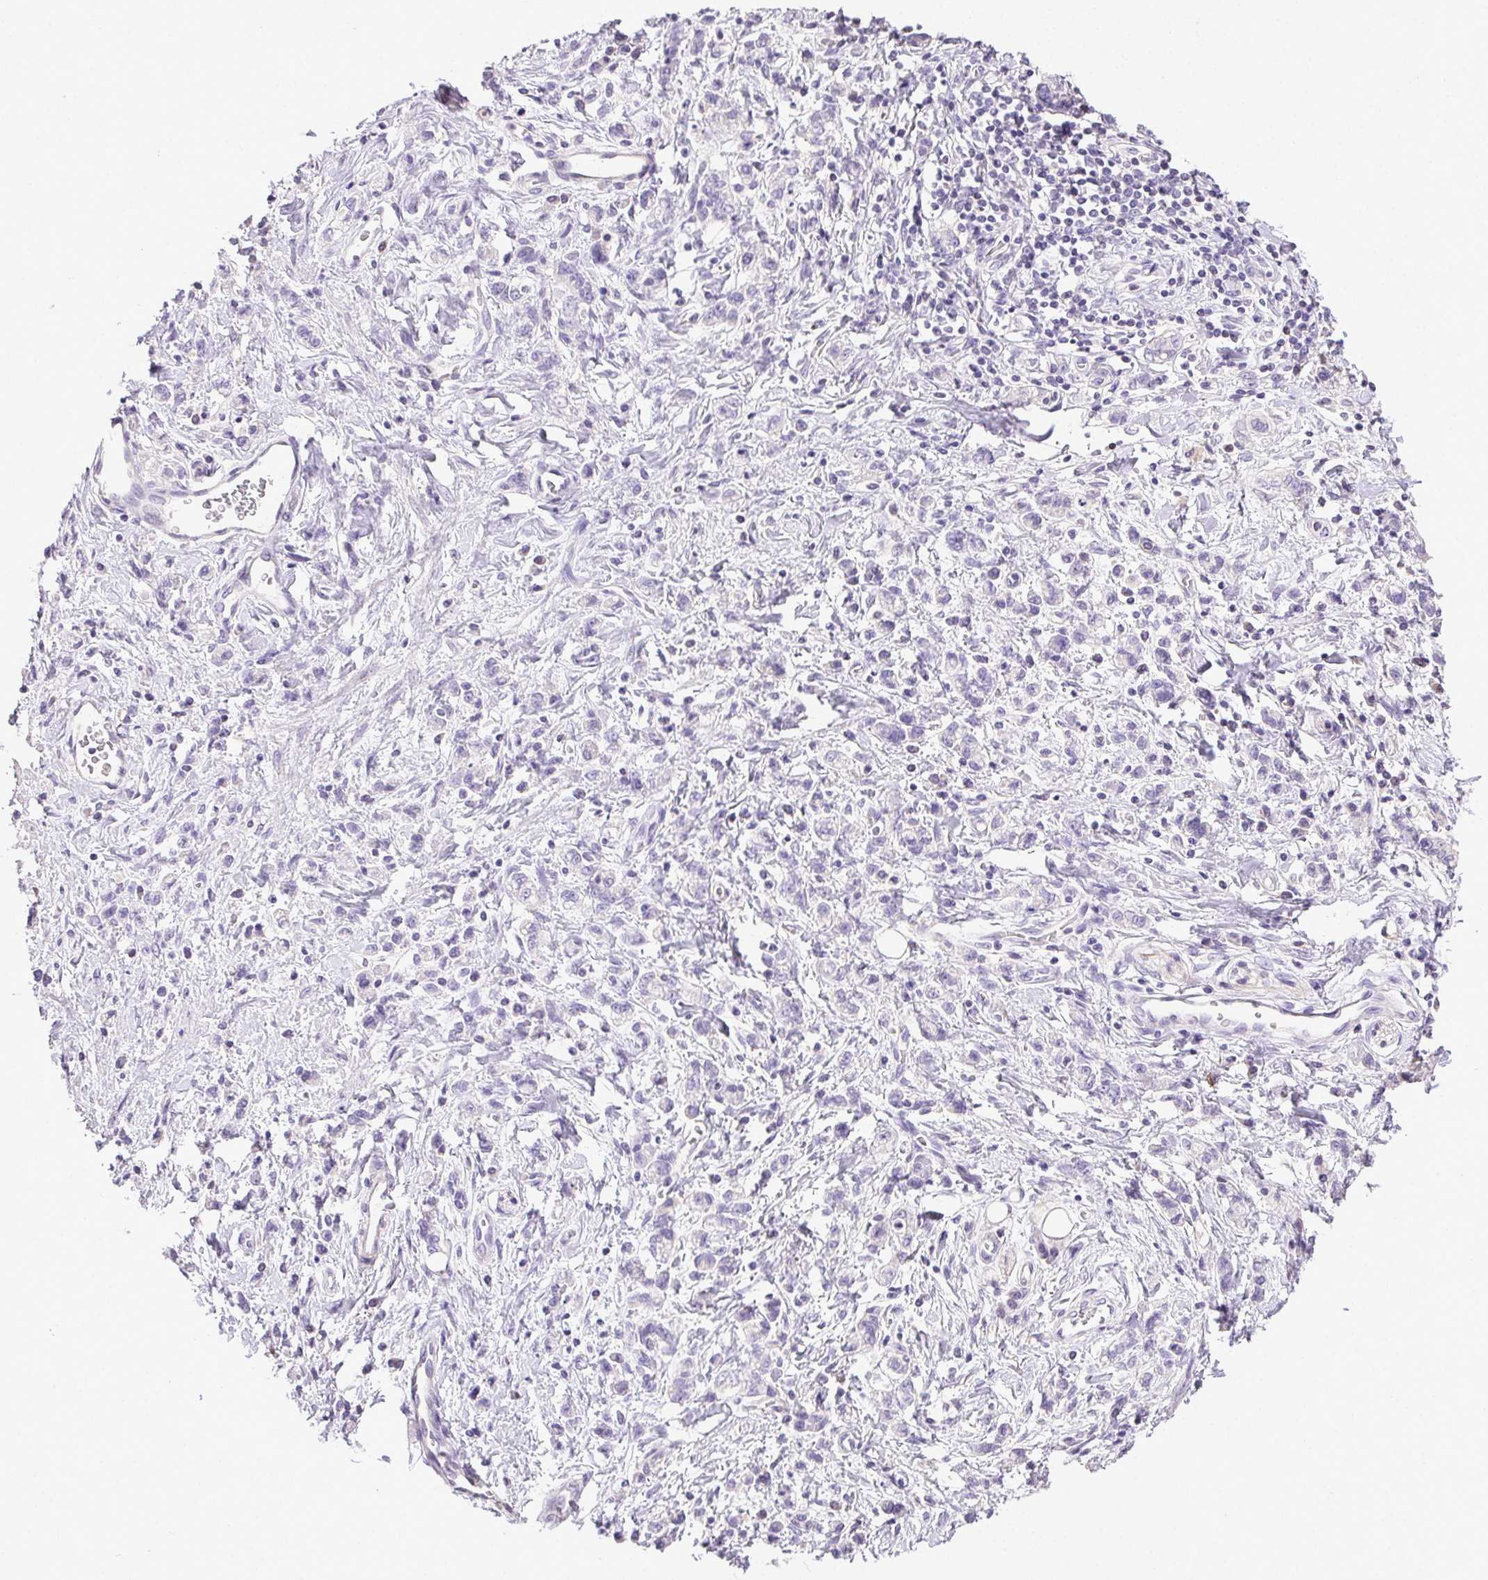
{"staining": {"intensity": "negative", "quantity": "none", "location": "none"}, "tissue": "stomach cancer", "cell_type": "Tumor cells", "image_type": "cancer", "snomed": [{"axis": "morphology", "description": "Adenocarcinoma, NOS"}, {"axis": "topography", "description": "Stomach"}], "caption": "This micrograph is of stomach cancer (adenocarcinoma) stained with immunohistochemistry (IHC) to label a protein in brown with the nuclei are counter-stained blue. There is no positivity in tumor cells.", "gene": "SYCE2", "patient": {"sex": "male", "age": 77}}